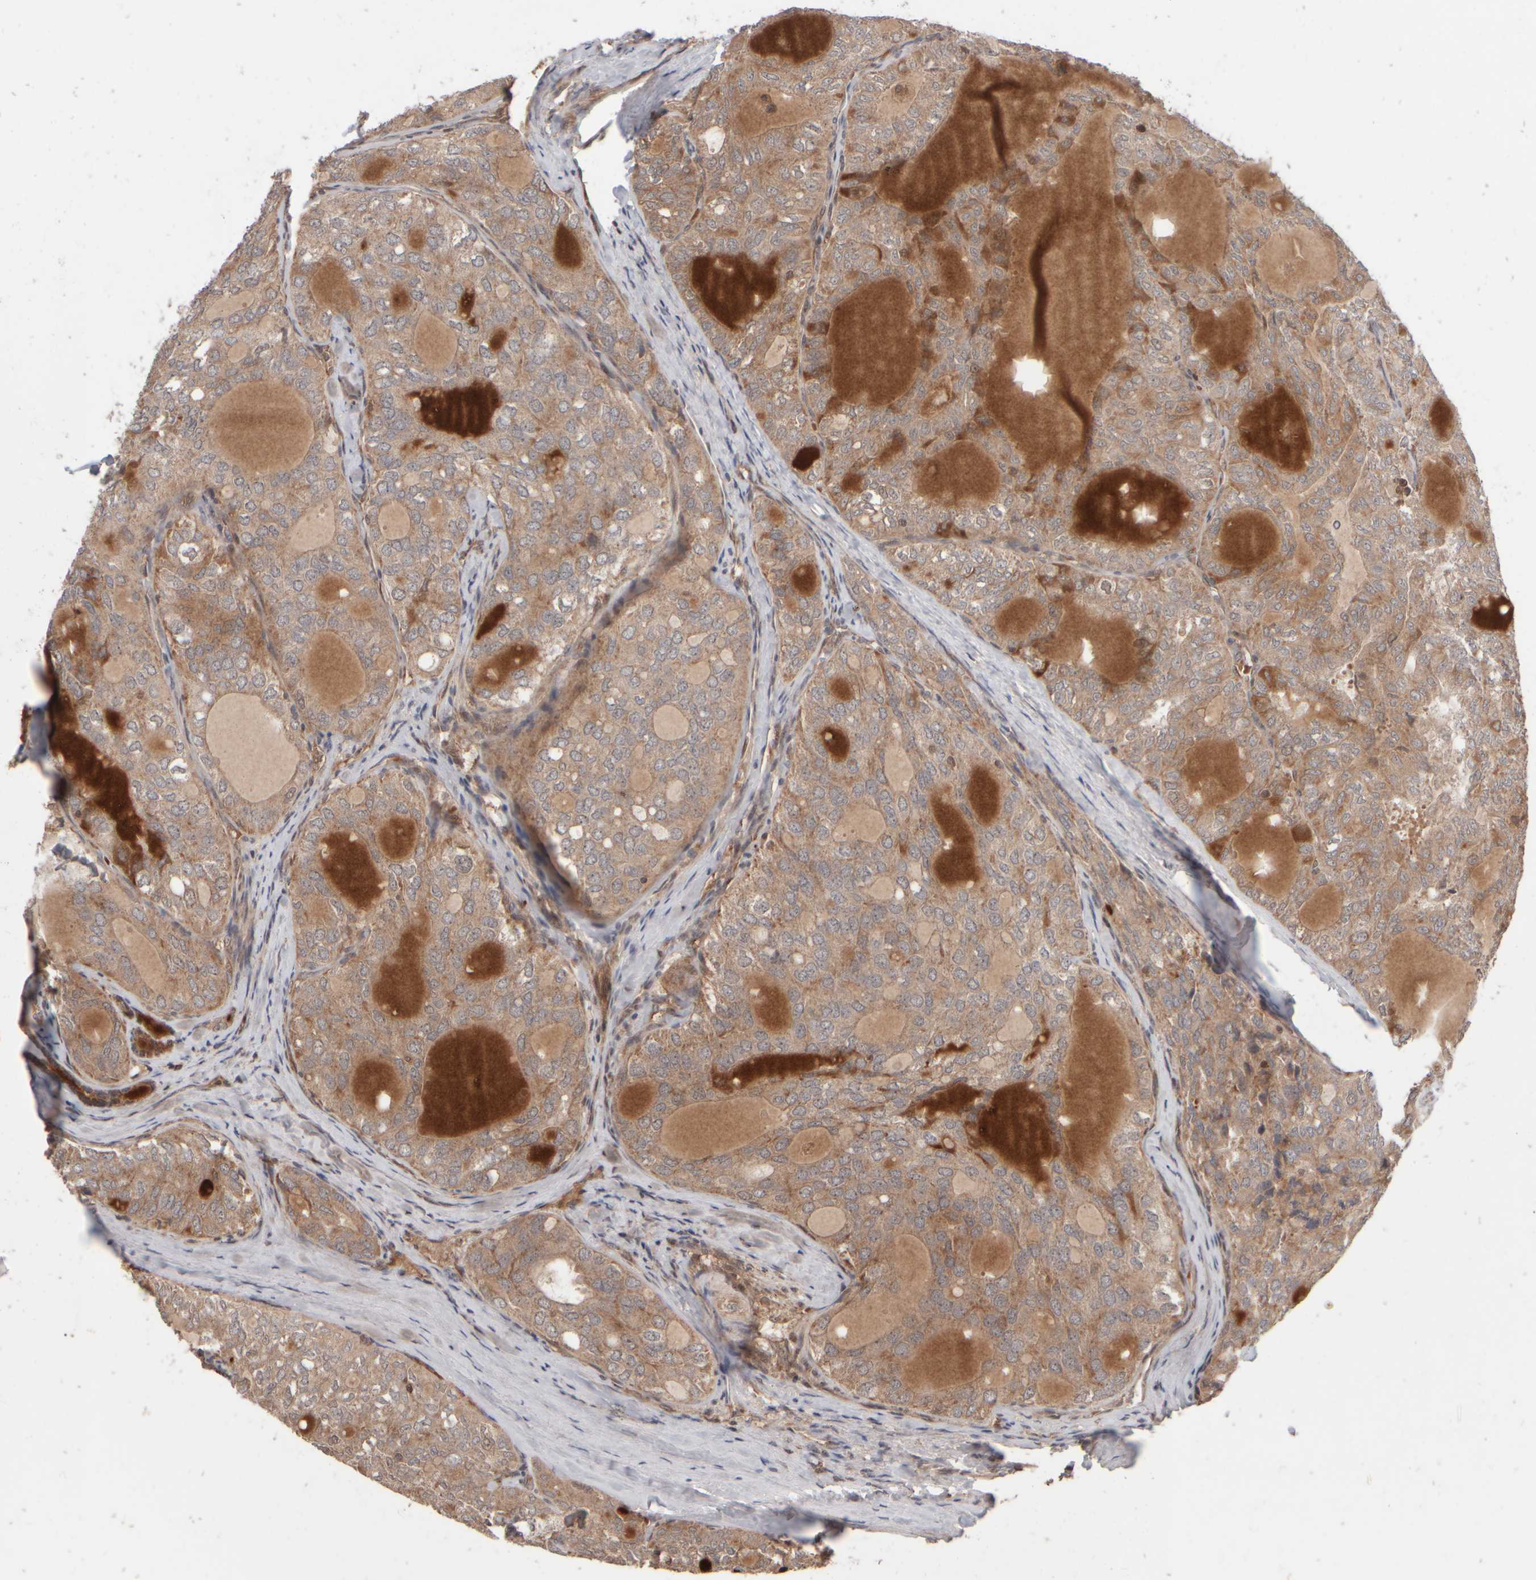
{"staining": {"intensity": "moderate", "quantity": ">75%", "location": "cytoplasmic/membranous"}, "tissue": "thyroid cancer", "cell_type": "Tumor cells", "image_type": "cancer", "snomed": [{"axis": "morphology", "description": "Follicular adenoma carcinoma, NOS"}, {"axis": "topography", "description": "Thyroid gland"}], "caption": "Tumor cells show medium levels of moderate cytoplasmic/membranous staining in about >75% of cells in human thyroid cancer.", "gene": "ABHD11", "patient": {"sex": "male", "age": 75}}